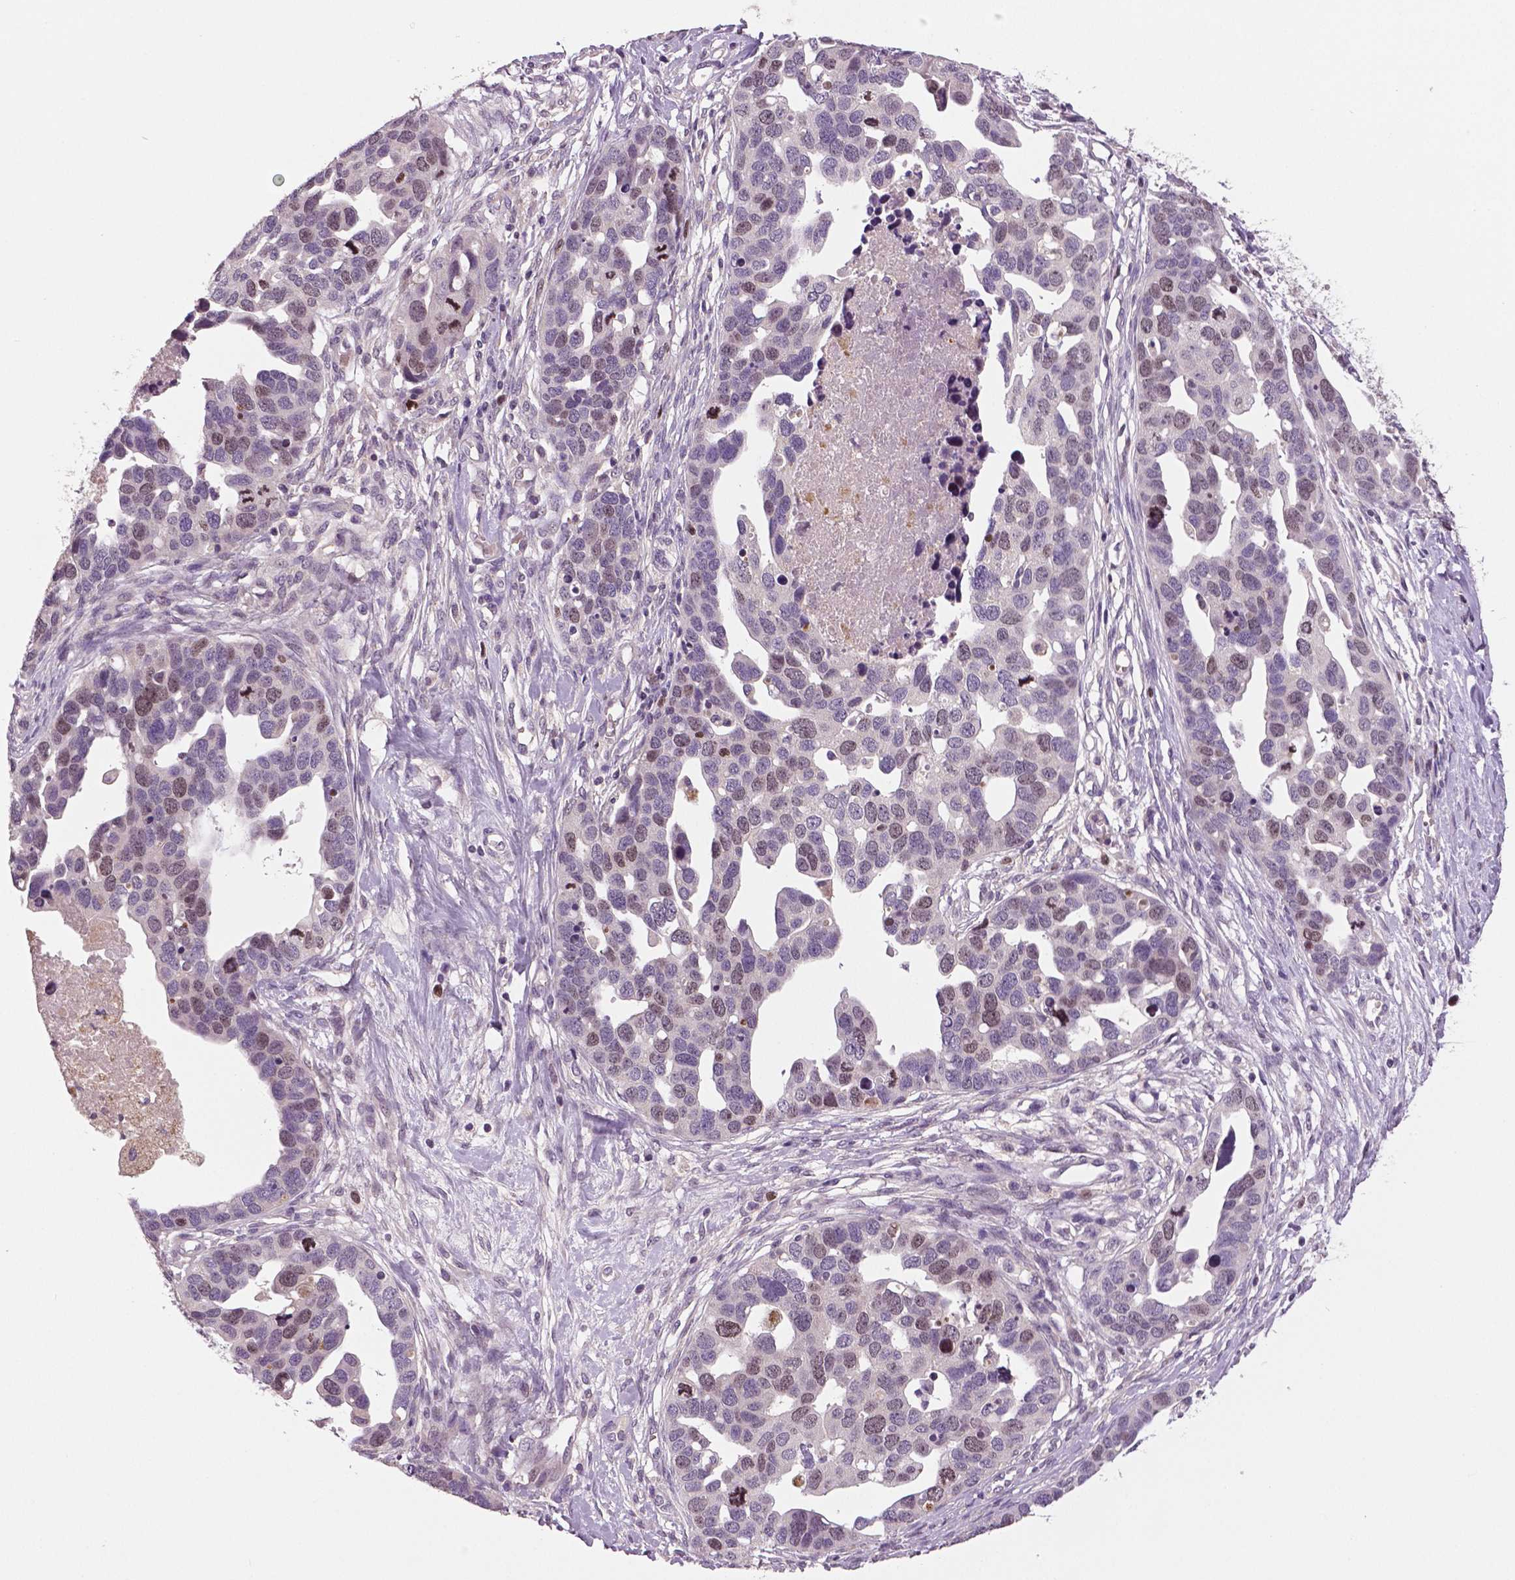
{"staining": {"intensity": "moderate", "quantity": "25%-75%", "location": "nuclear"}, "tissue": "ovarian cancer", "cell_type": "Tumor cells", "image_type": "cancer", "snomed": [{"axis": "morphology", "description": "Cystadenocarcinoma, serous, NOS"}, {"axis": "topography", "description": "Ovary"}], "caption": "Immunohistochemical staining of human ovarian cancer (serous cystadenocarcinoma) demonstrates medium levels of moderate nuclear protein positivity in approximately 25%-75% of tumor cells.", "gene": "MKI67", "patient": {"sex": "female", "age": 54}}